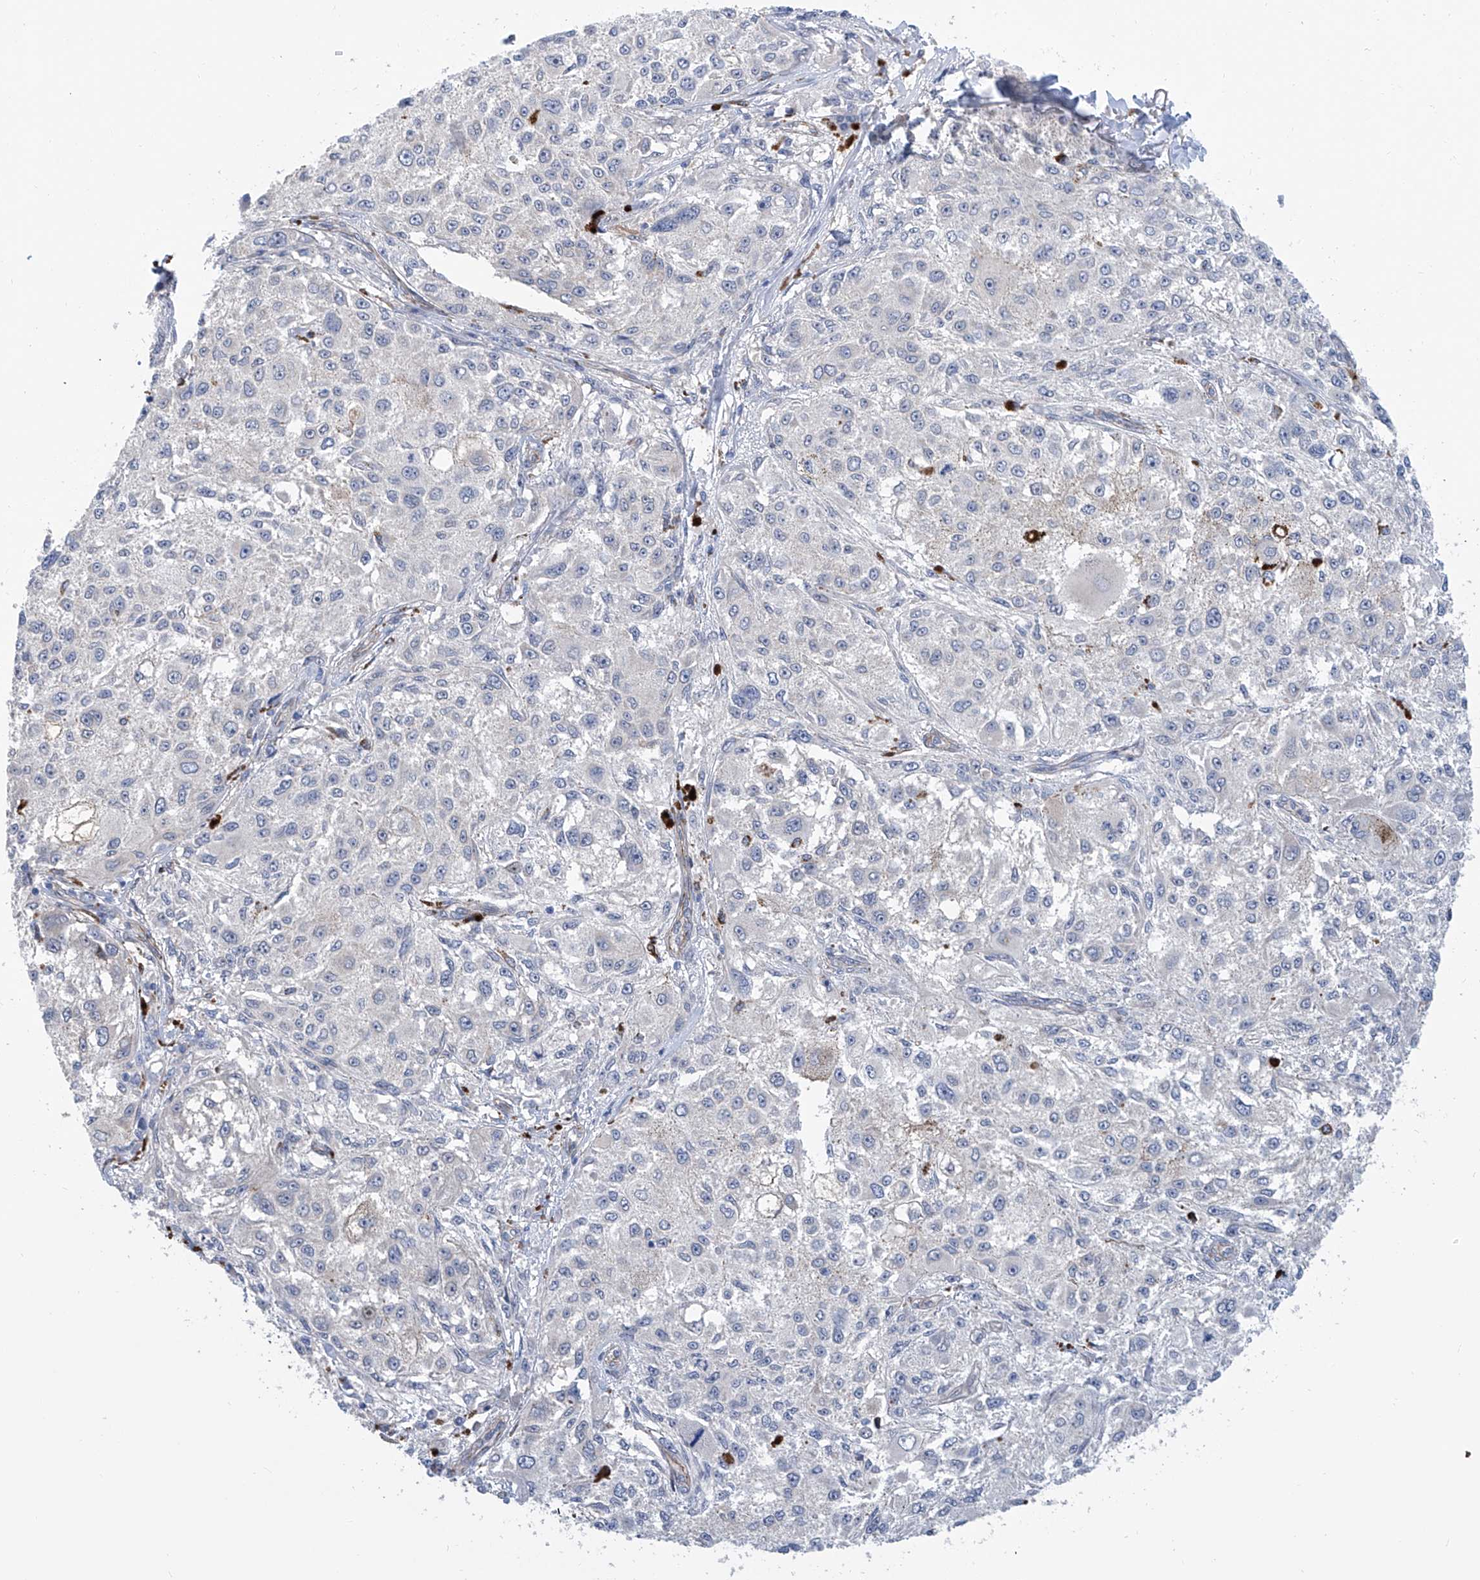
{"staining": {"intensity": "negative", "quantity": "none", "location": "none"}, "tissue": "melanoma", "cell_type": "Tumor cells", "image_type": "cancer", "snomed": [{"axis": "morphology", "description": "Necrosis, NOS"}, {"axis": "morphology", "description": "Malignant melanoma, NOS"}, {"axis": "topography", "description": "Skin"}], "caption": "The IHC photomicrograph has no significant staining in tumor cells of malignant melanoma tissue.", "gene": "TNN", "patient": {"sex": "female", "age": 87}}